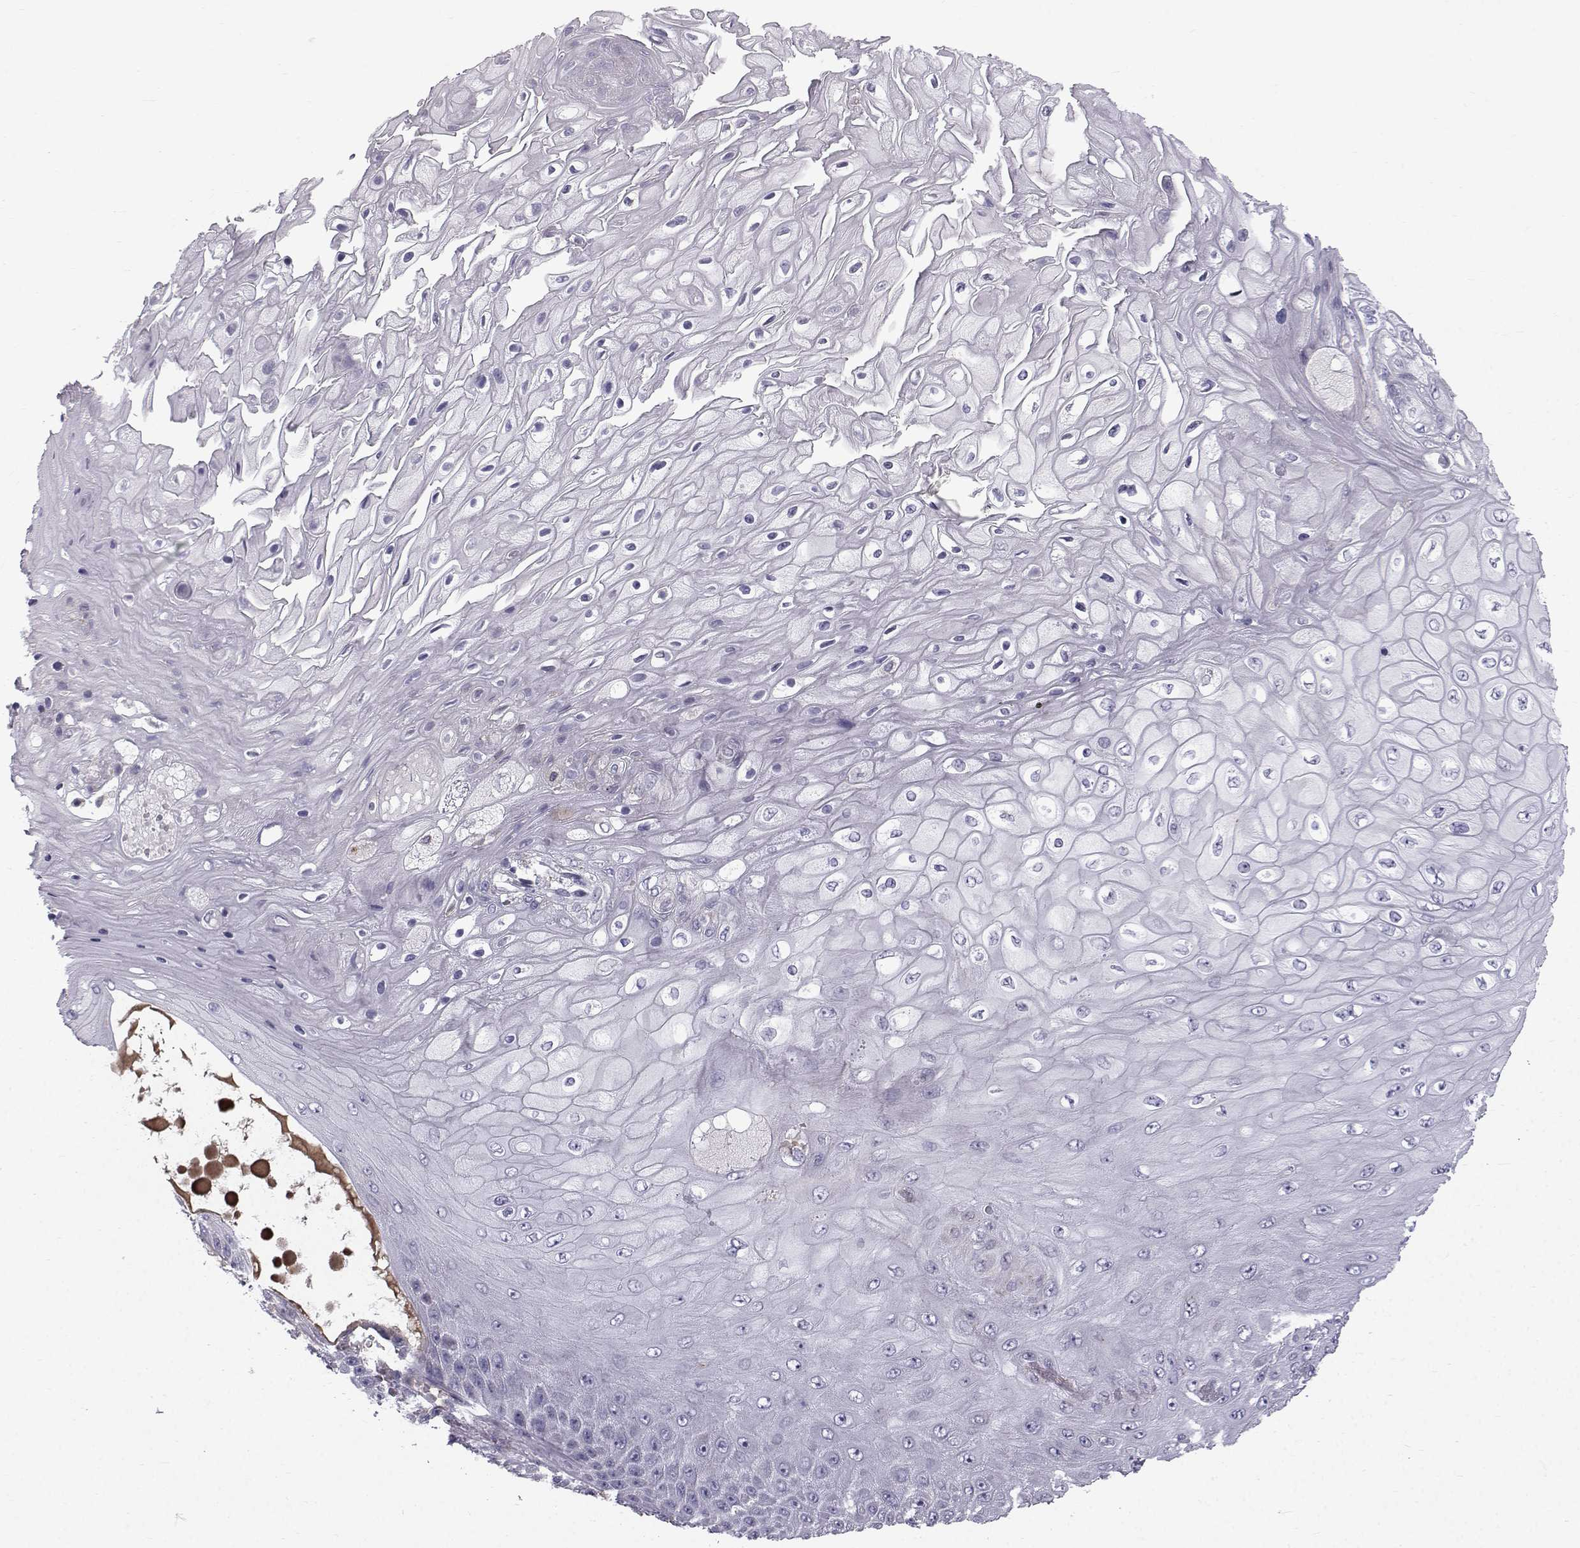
{"staining": {"intensity": "negative", "quantity": "none", "location": "none"}, "tissue": "skin cancer", "cell_type": "Tumor cells", "image_type": "cancer", "snomed": [{"axis": "morphology", "description": "Squamous cell carcinoma, NOS"}, {"axis": "topography", "description": "Skin"}], "caption": "Human skin cancer (squamous cell carcinoma) stained for a protein using immunohistochemistry reveals no expression in tumor cells.", "gene": "CALCR", "patient": {"sex": "male", "age": 62}}